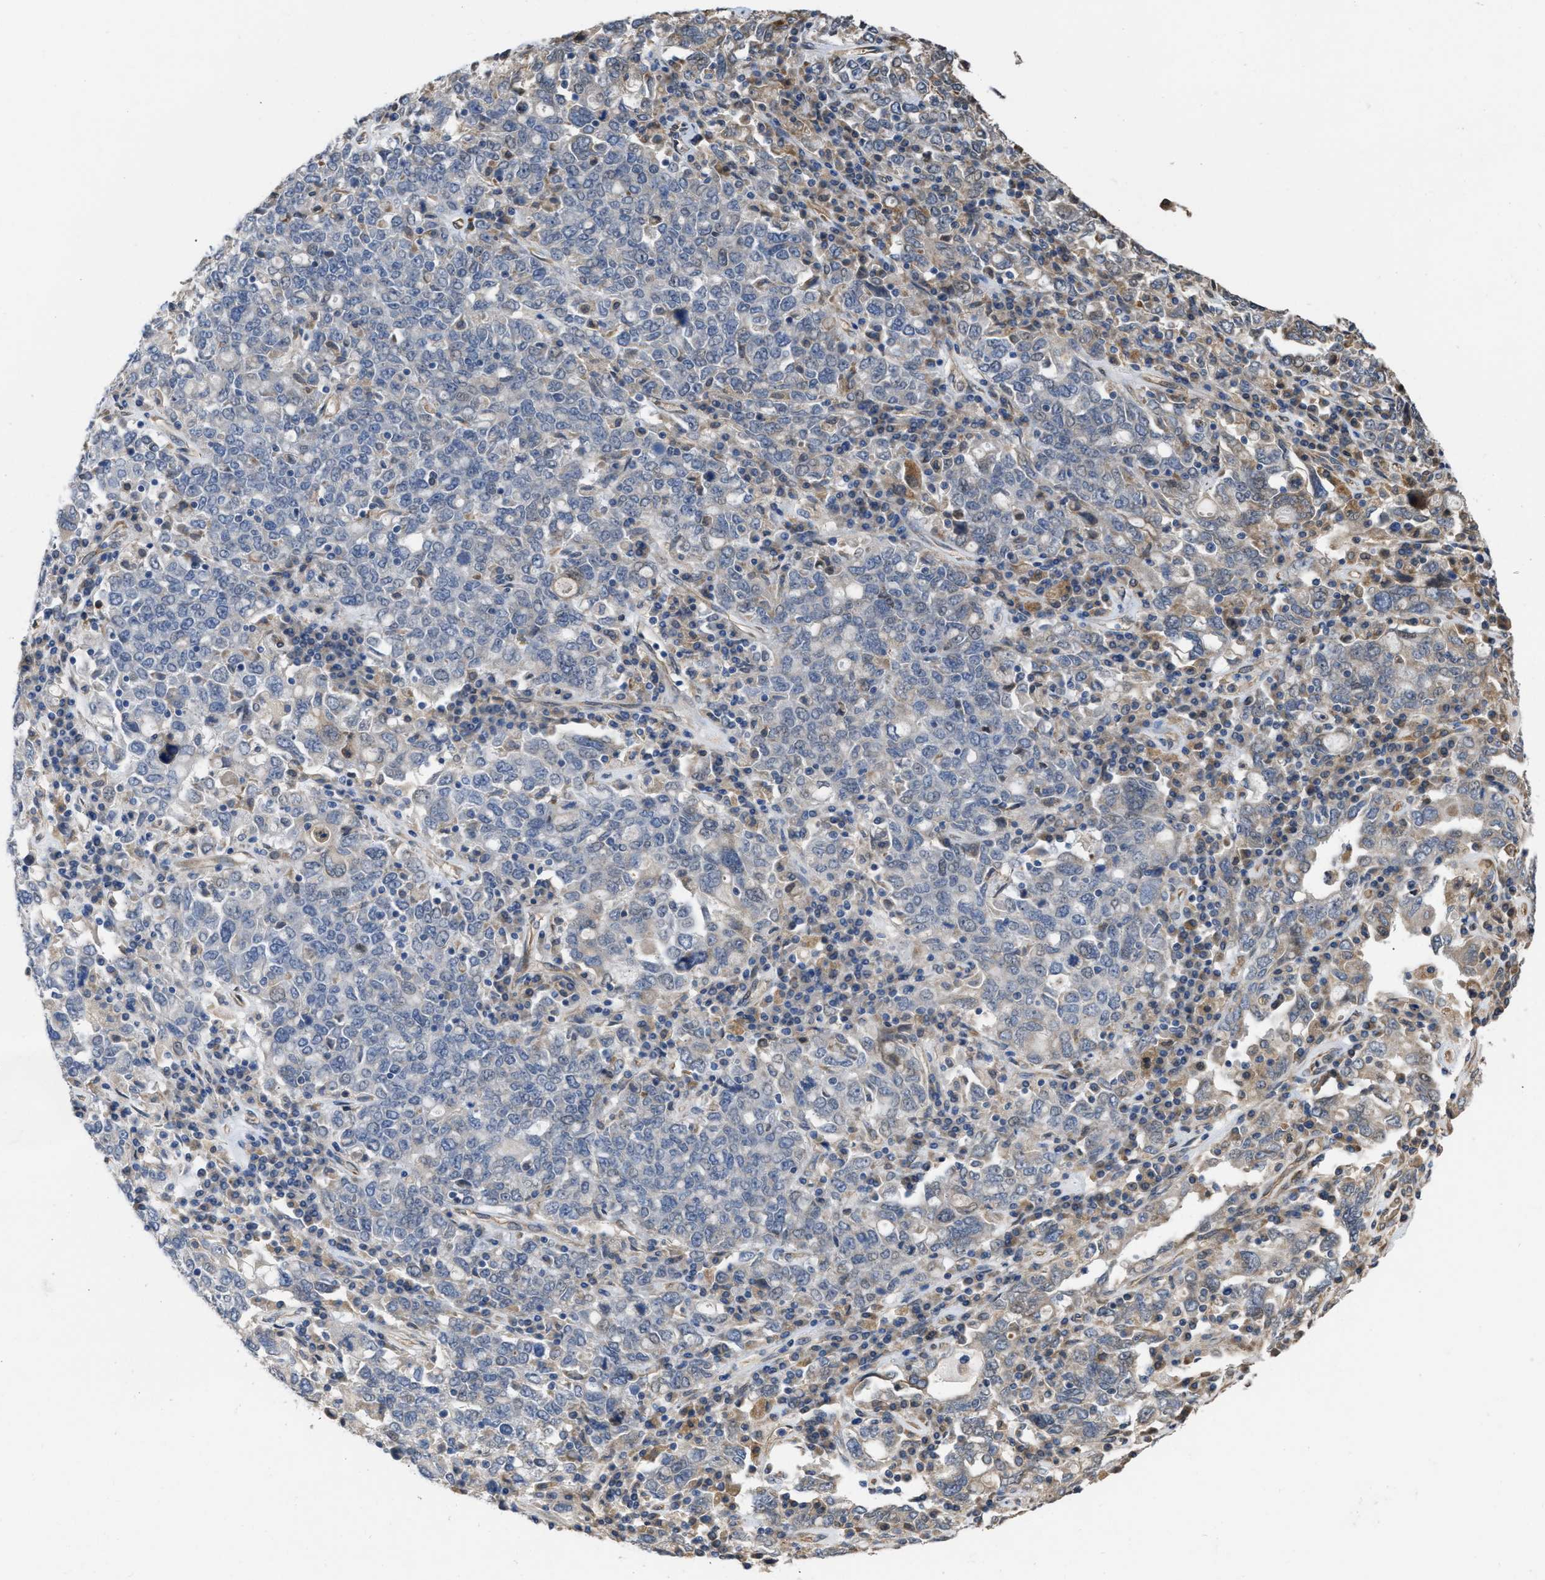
{"staining": {"intensity": "negative", "quantity": "none", "location": "none"}, "tissue": "ovarian cancer", "cell_type": "Tumor cells", "image_type": "cancer", "snomed": [{"axis": "morphology", "description": "Carcinoma, endometroid"}, {"axis": "topography", "description": "Ovary"}], "caption": "This is an immunohistochemistry (IHC) image of human endometroid carcinoma (ovarian). There is no expression in tumor cells.", "gene": "SLC4A11", "patient": {"sex": "female", "age": 62}}